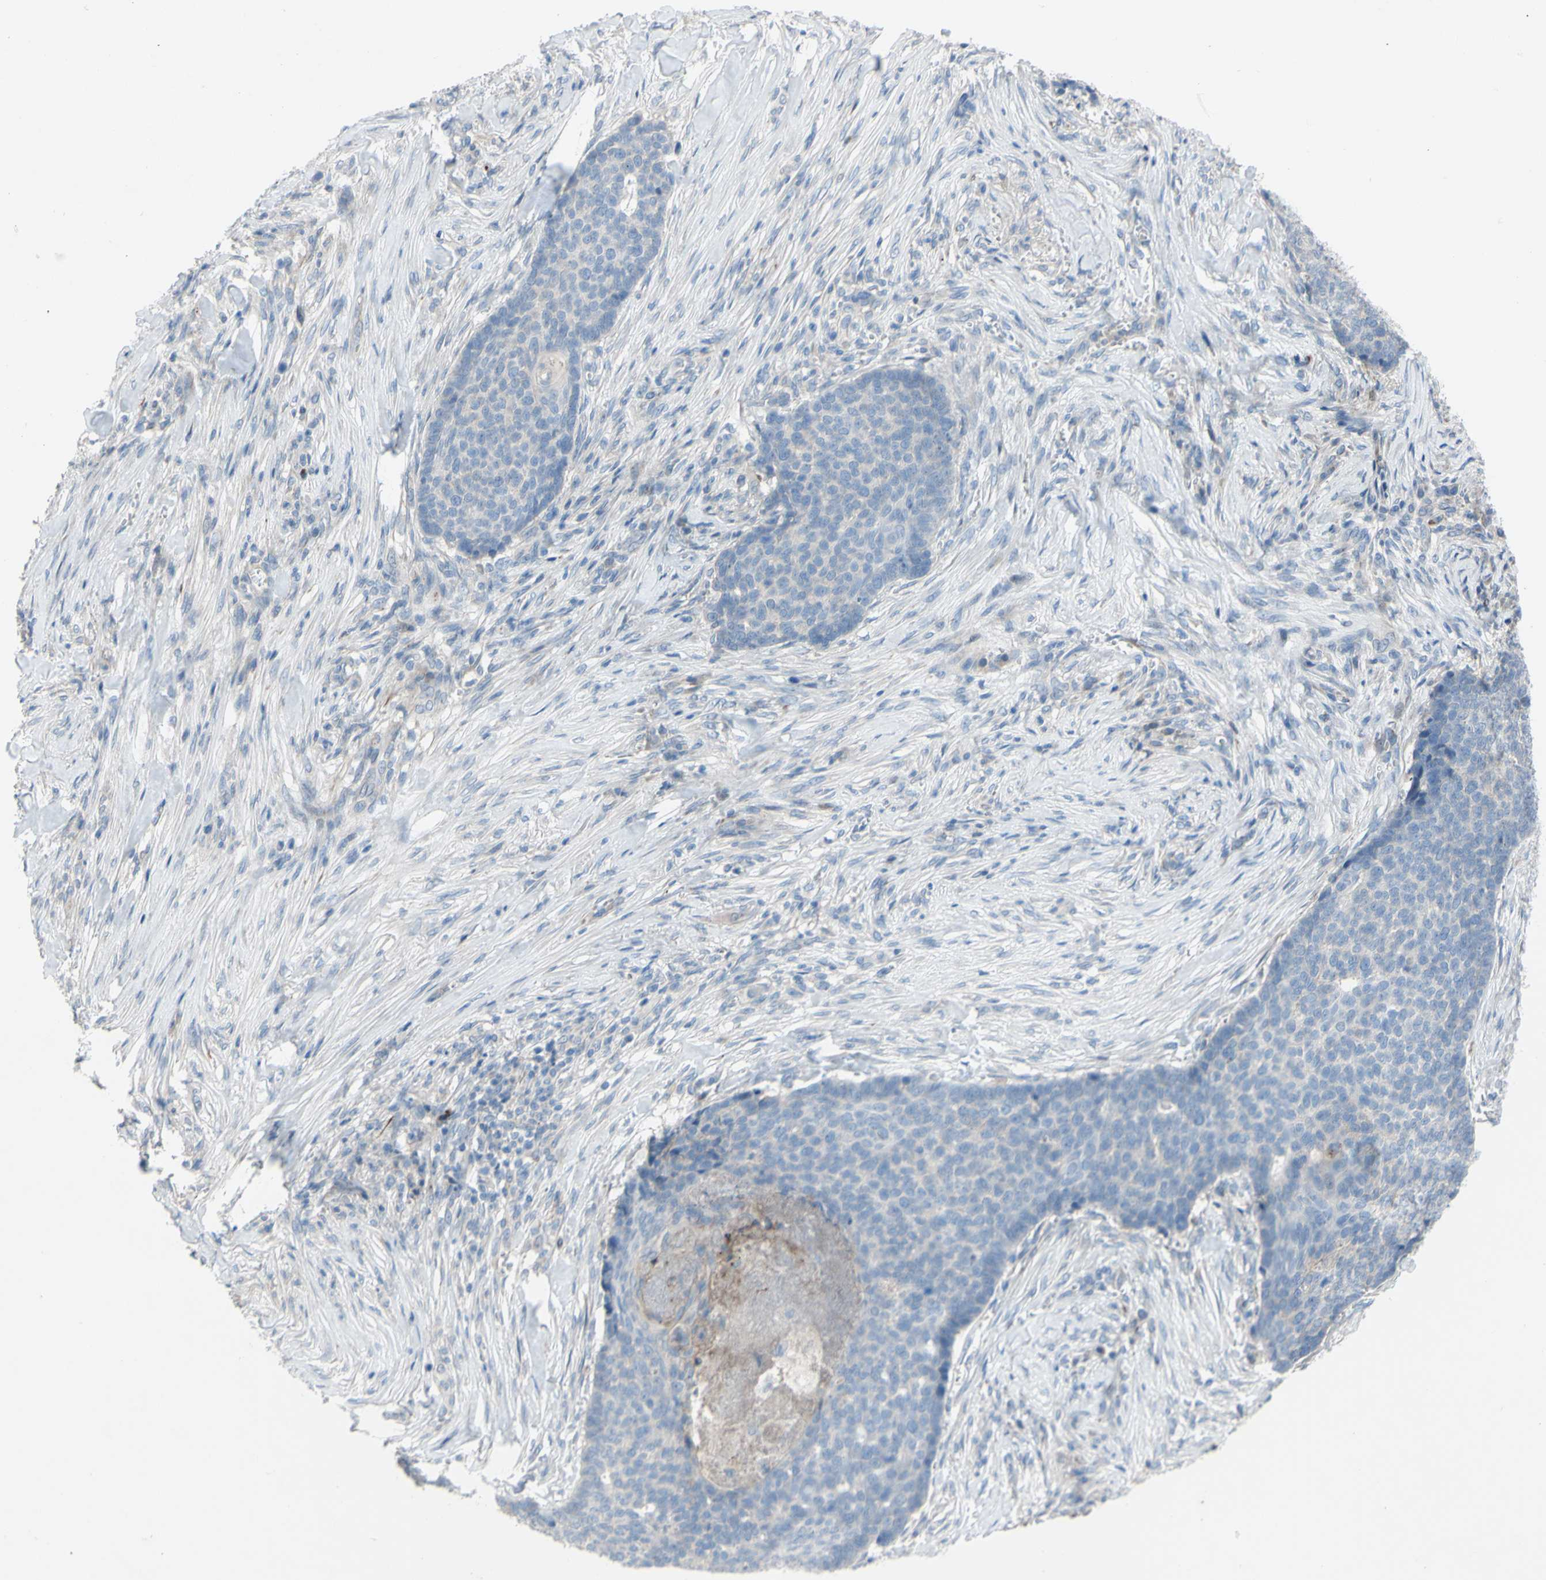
{"staining": {"intensity": "negative", "quantity": "none", "location": "none"}, "tissue": "skin cancer", "cell_type": "Tumor cells", "image_type": "cancer", "snomed": [{"axis": "morphology", "description": "Basal cell carcinoma"}, {"axis": "topography", "description": "Skin"}], "caption": "Tumor cells are negative for brown protein staining in basal cell carcinoma (skin).", "gene": "CDCP1", "patient": {"sex": "male", "age": 84}}